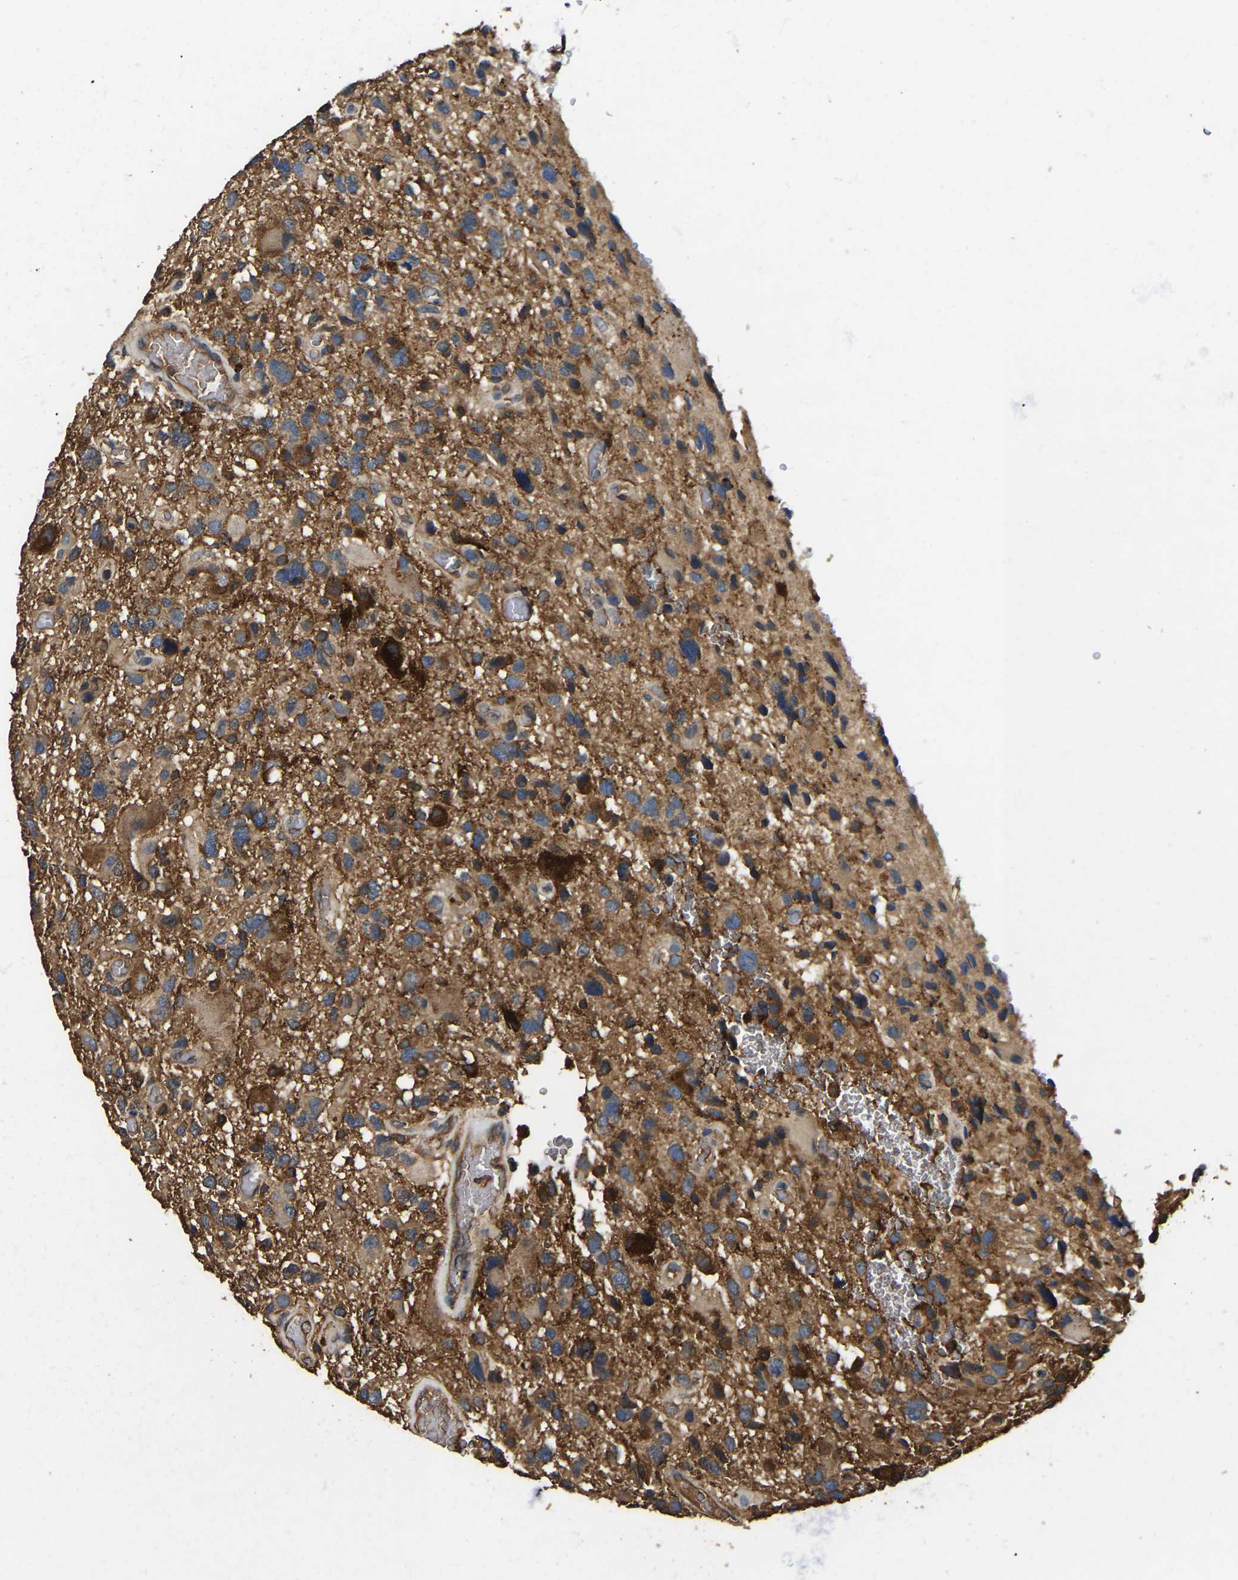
{"staining": {"intensity": "moderate", "quantity": ">75%", "location": "cytoplasmic/membranous"}, "tissue": "glioma", "cell_type": "Tumor cells", "image_type": "cancer", "snomed": [{"axis": "morphology", "description": "Glioma, malignant, High grade"}, {"axis": "topography", "description": "Brain"}], "caption": "Immunohistochemical staining of human high-grade glioma (malignant) reveals medium levels of moderate cytoplasmic/membranous positivity in approximately >75% of tumor cells.", "gene": "SMPD2", "patient": {"sex": "male", "age": 33}}